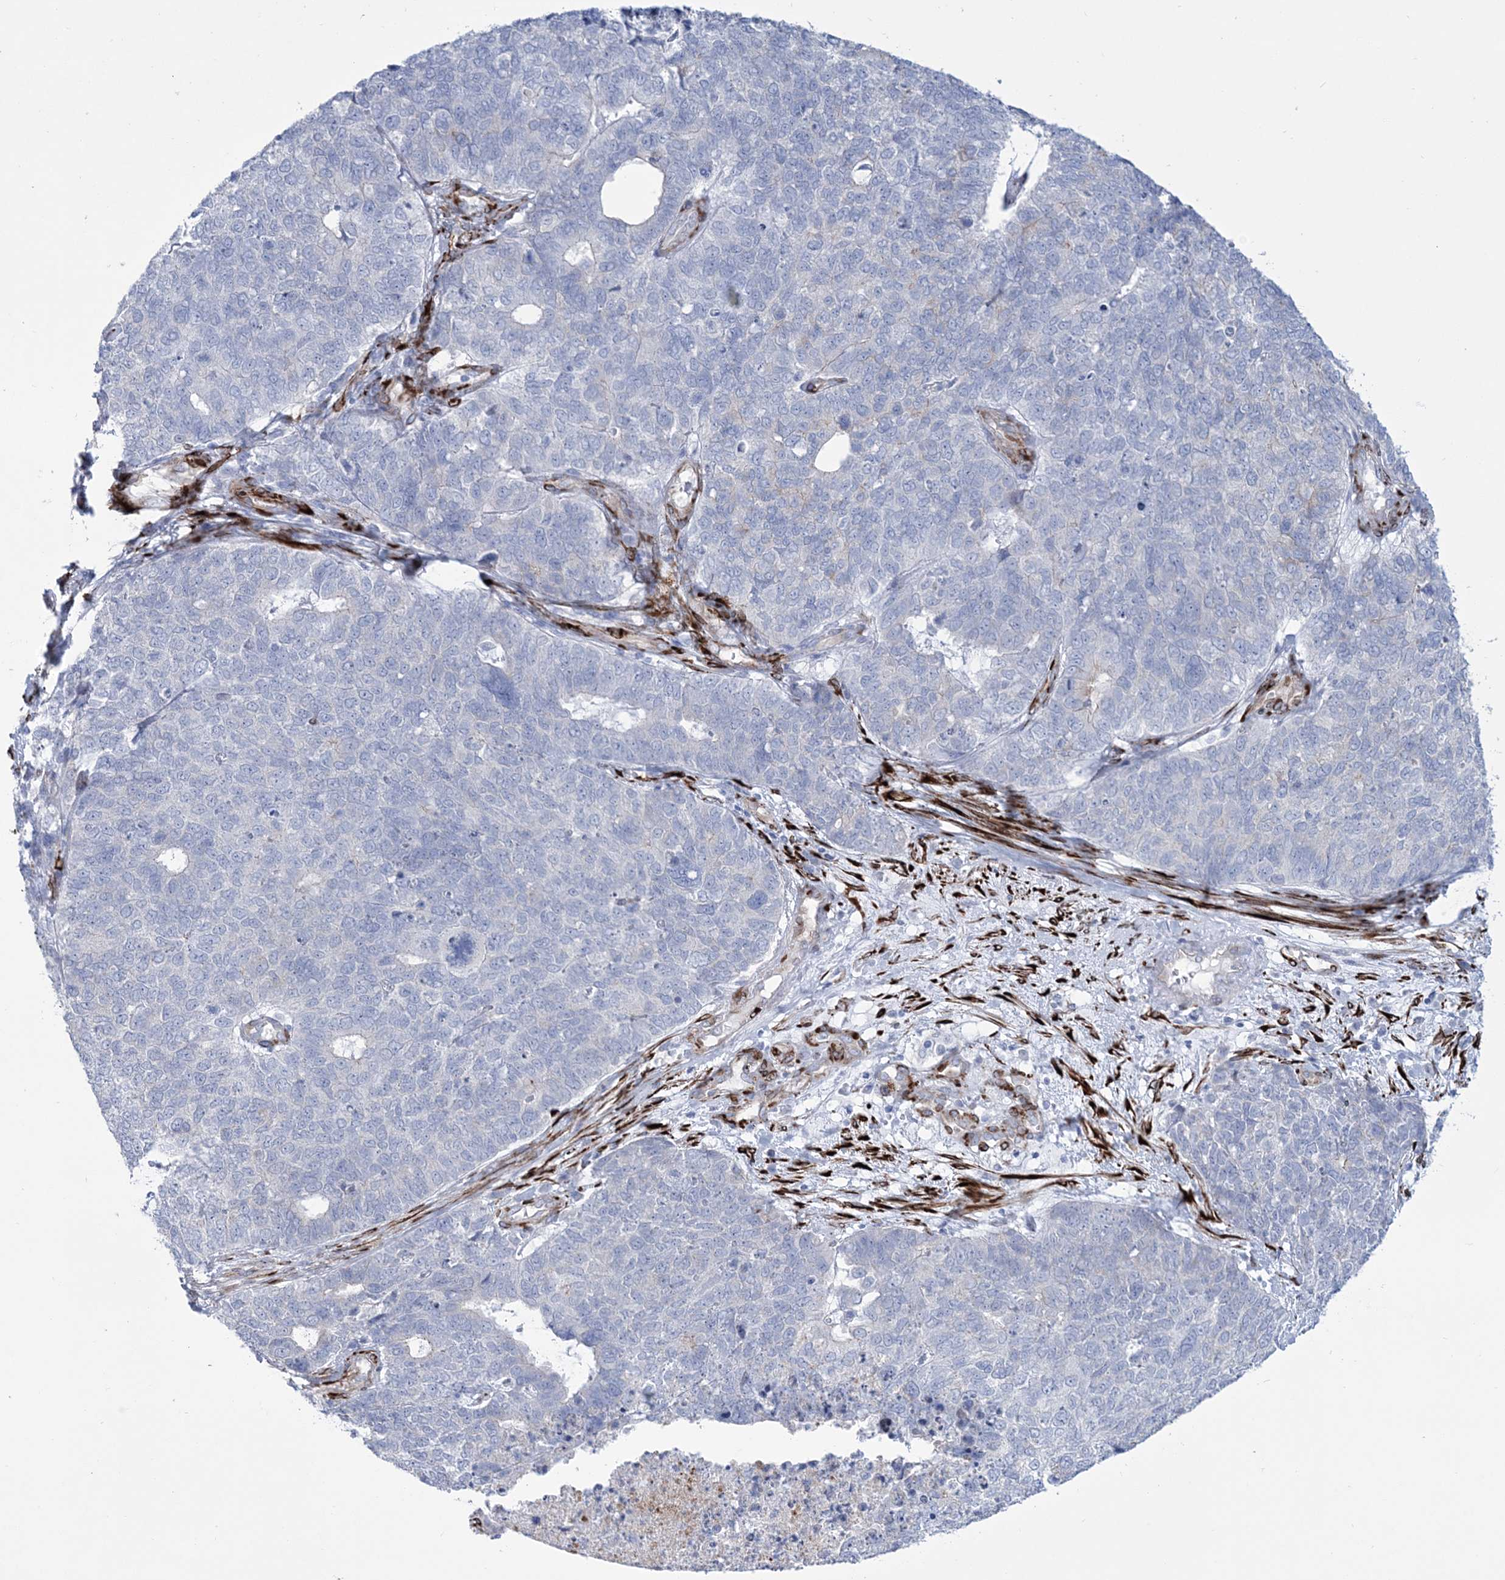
{"staining": {"intensity": "negative", "quantity": "none", "location": "none"}, "tissue": "cervical cancer", "cell_type": "Tumor cells", "image_type": "cancer", "snomed": [{"axis": "morphology", "description": "Squamous cell carcinoma, NOS"}, {"axis": "topography", "description": "Cervix"}], "caption": "Protein analysis of cervical squamous cell carcinoma exhibits no significant staining in tumor cells.", "gene": "RAB11FIP5", "patient": {"sex": "female", "age": 63}}